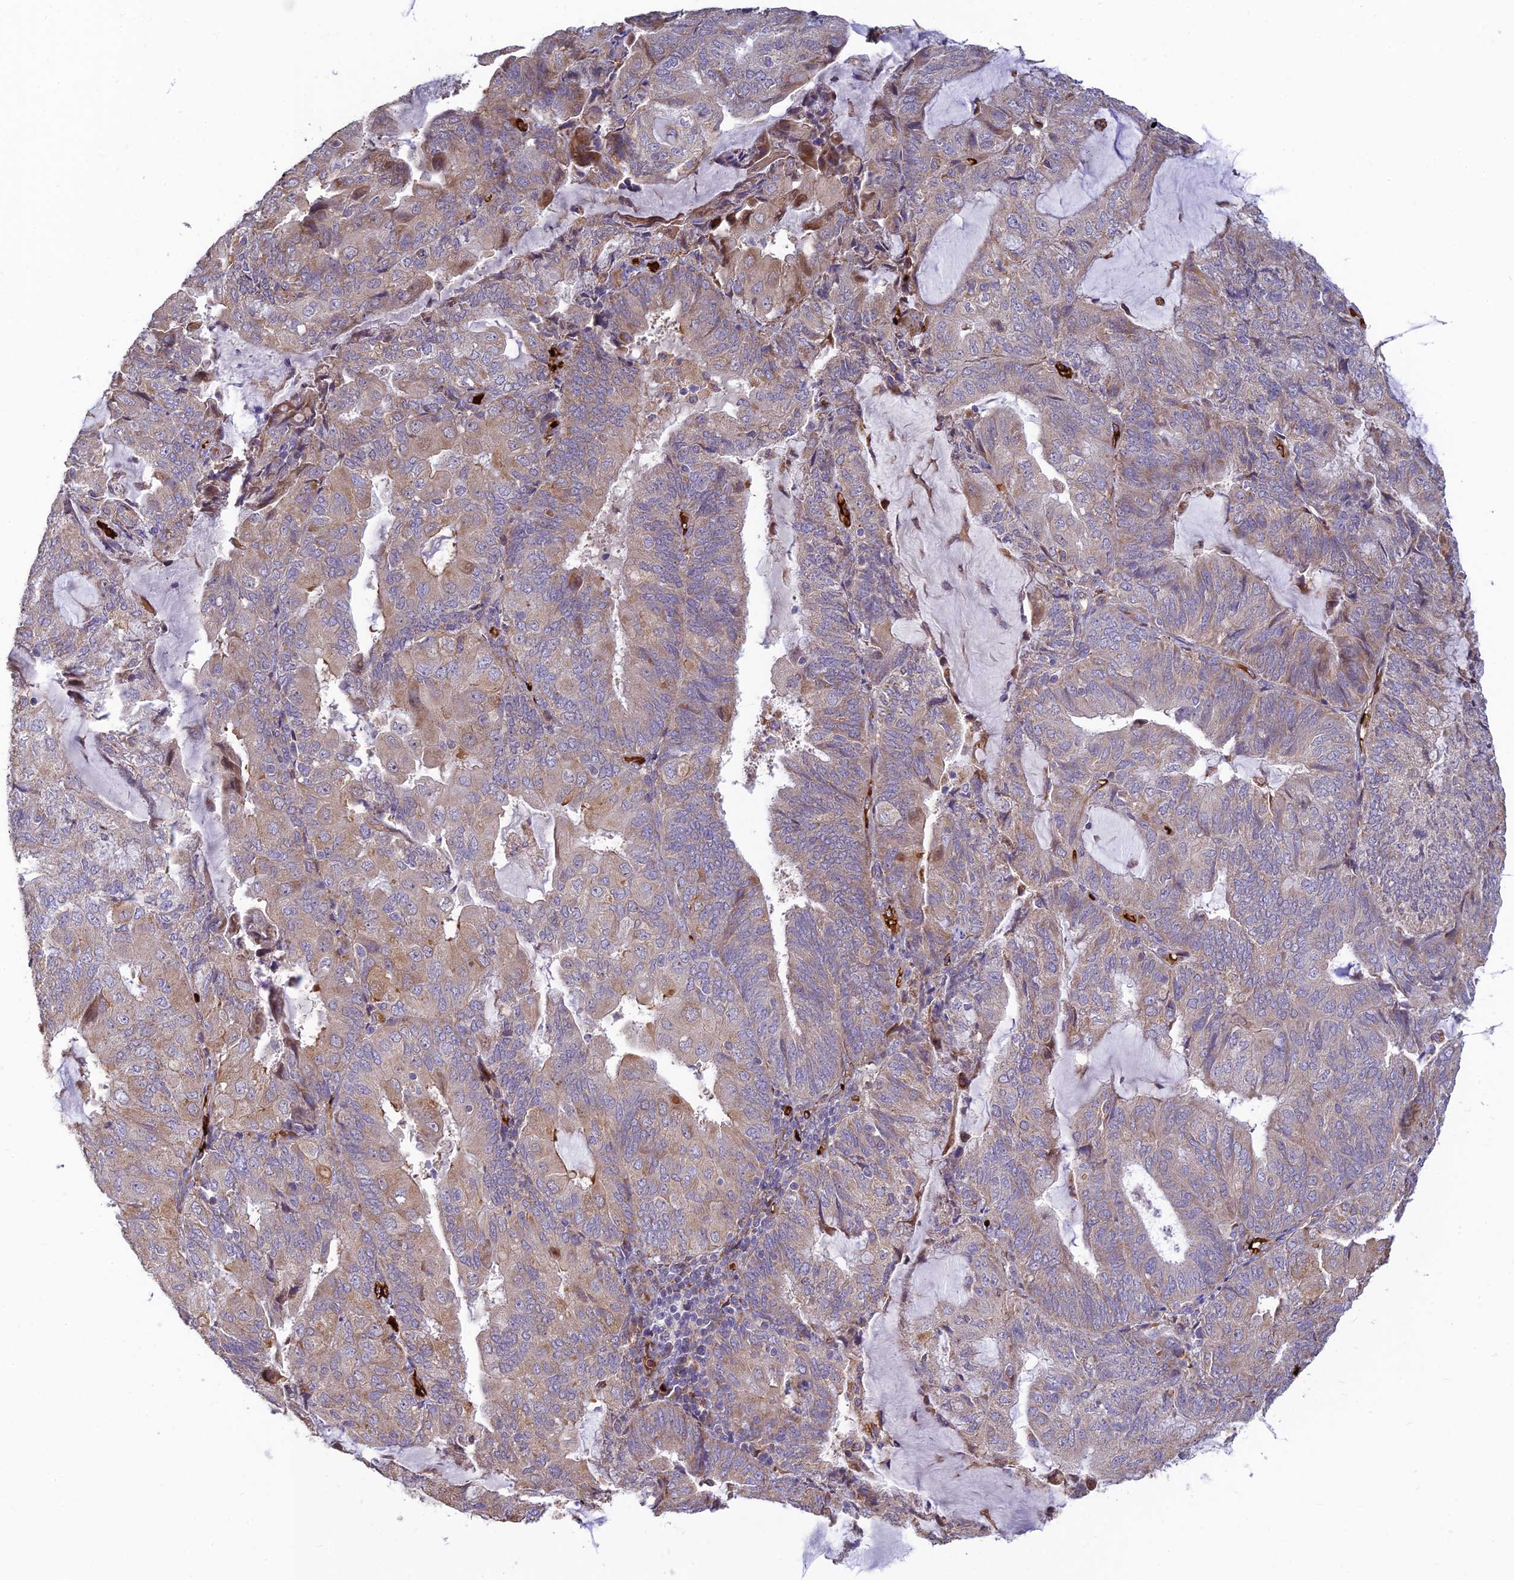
{"staining": {"intensity": "weak", "quantity": "25%-75%", "location": "cytoplasmic/membranous"}, "tissue": "endometrial cancer", "cell_type": "Tumor cells", "image_type": "cancer", "snomed": [{"axis": "morphology", "description": "Adenocarcinoma, NOS"}, {"axis": "topography", "description": "Endometrium"}], "caption": "Immunohistochemistry (DAB (3,3'-diaminobenzidine)) staining of adenocarcinoma (endometrial) exhibits weak cytoplasmic/membranous protein staining in approximately 25%-75% of tumor cells. The protein of interest is shown in brown color, while the nuclei are stained blue.", "gene": "UFSP2", "patient": {"sex": "female", "age": 81}}